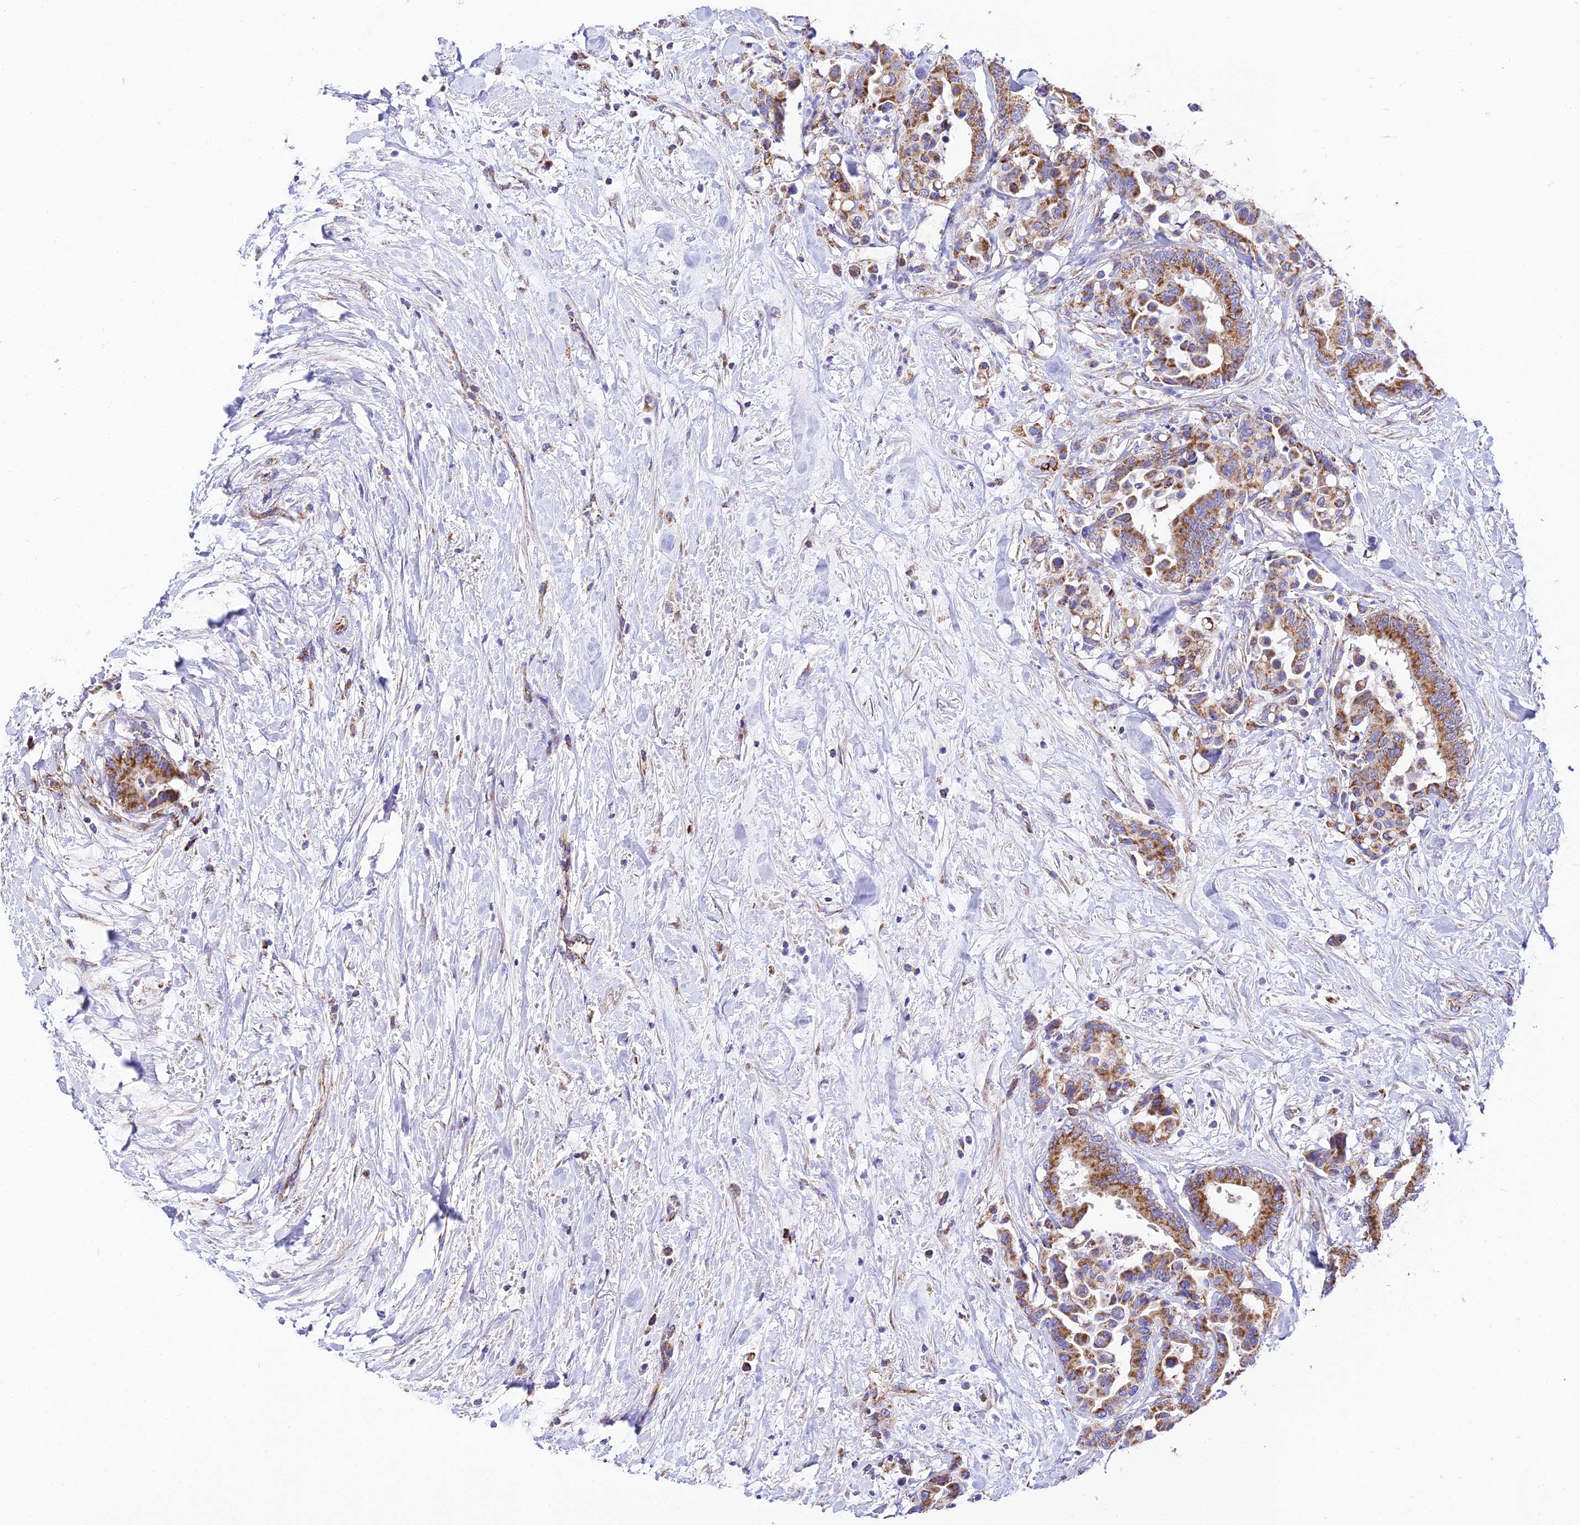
{"staining": {"intensity": "moderate", "quantity": ">75%", "location": "cytoplasmic/membranous"}, "tissue": "colorectal cancer", "cell_type": "Tumor cells", "image_type": "cancer", "snomed": [{"axis": "morphology", "description": "Normal tissue, NOS"}, {"axis": "morphology", "description": "Adenocarcinoma, NOS"}, {"axis": "topography", "description": "Colon"}], "caption": "Immunohistochemical staining of adenocarcinoma (colorectal) shows moderate cytoplasmic/membranous protein positivity in approximately >75% of tumor cells. (DAB IHC, brown staining for protein, blue staining for nuclei).", "gene": "OCIAD1", "patient": {"sex": "male", "age": 82}}